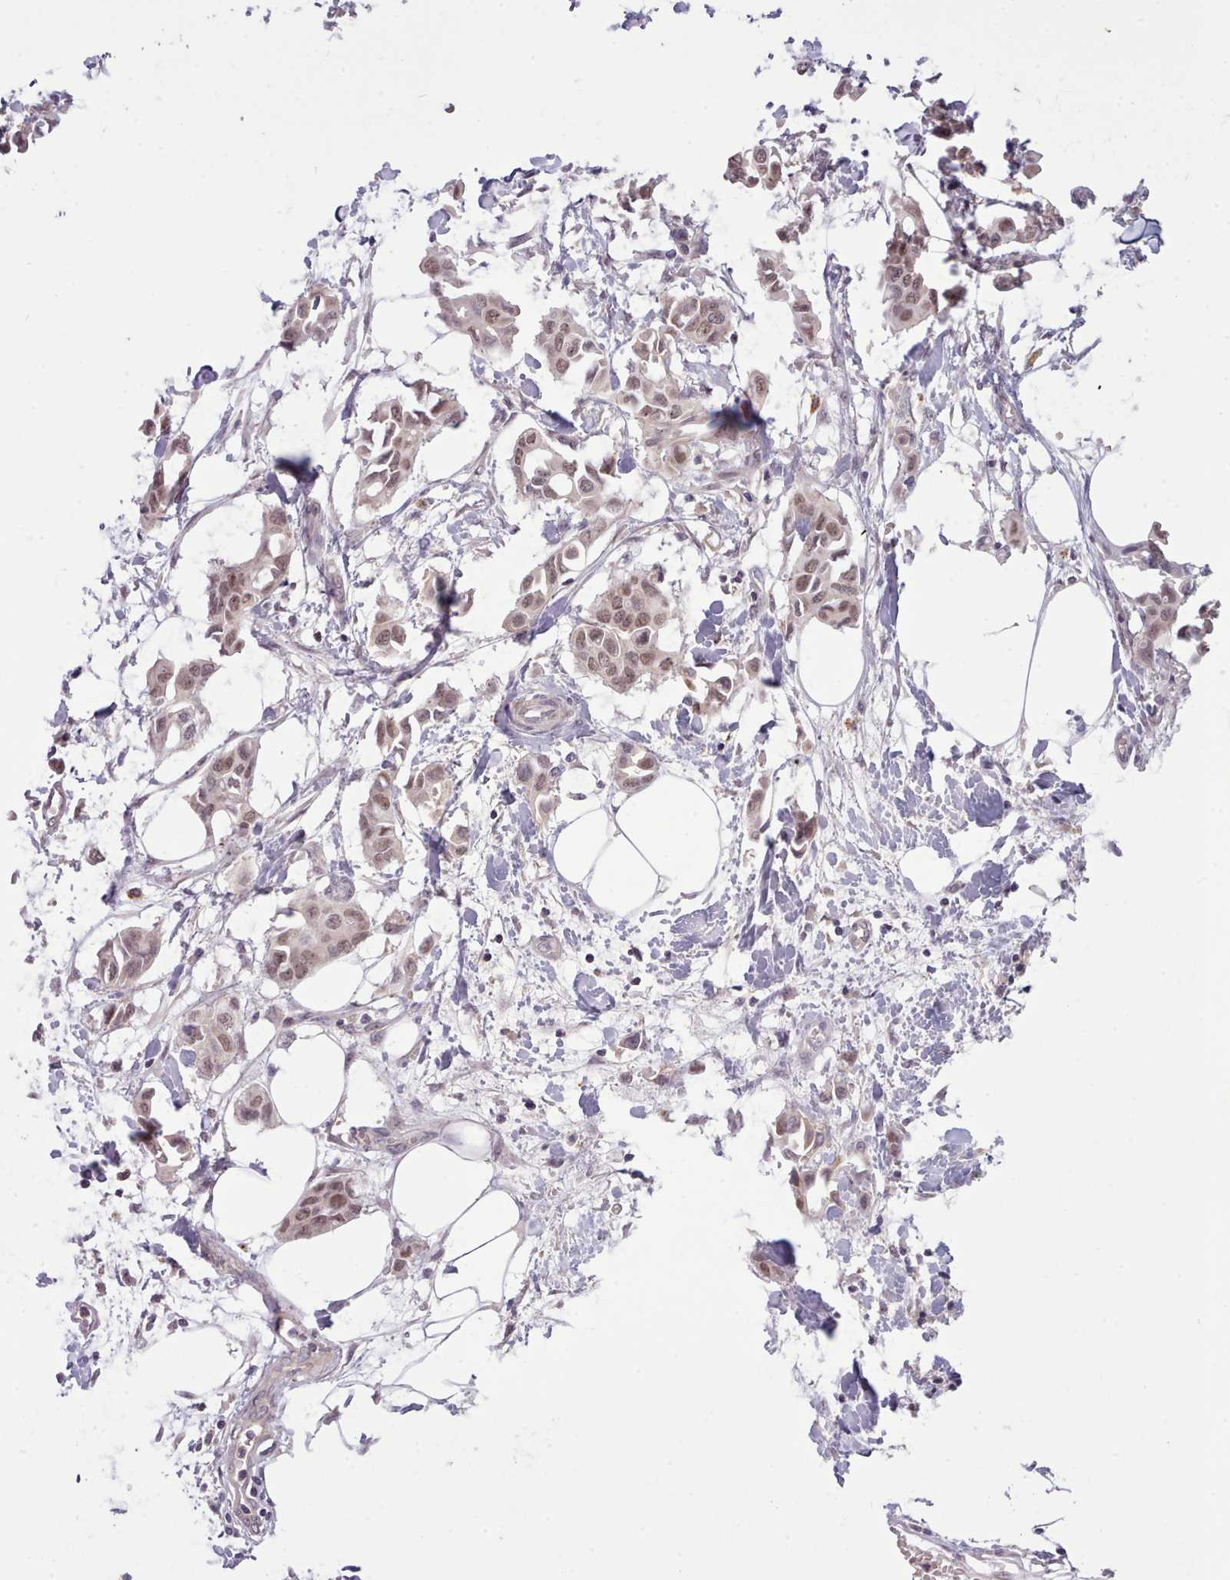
{"staining": {"intensity": "weak", "quantity": ">75%", "location": "nuclear"}, "tissue": "breast cancer", "cell_type": "Tumor cells", "image_type": "cancer", "snomed": [{"axis": "morphology", "description": "Duct carcinoma"}, {"axis": "topography", "description": "Breast"}], "caption": "A low amount of weak nuclear staining is identified in about >75% of tumor cells in breast cancer tissue.", "gene": "ARL17A", "patient": {"sex": "female", "age": 41}}